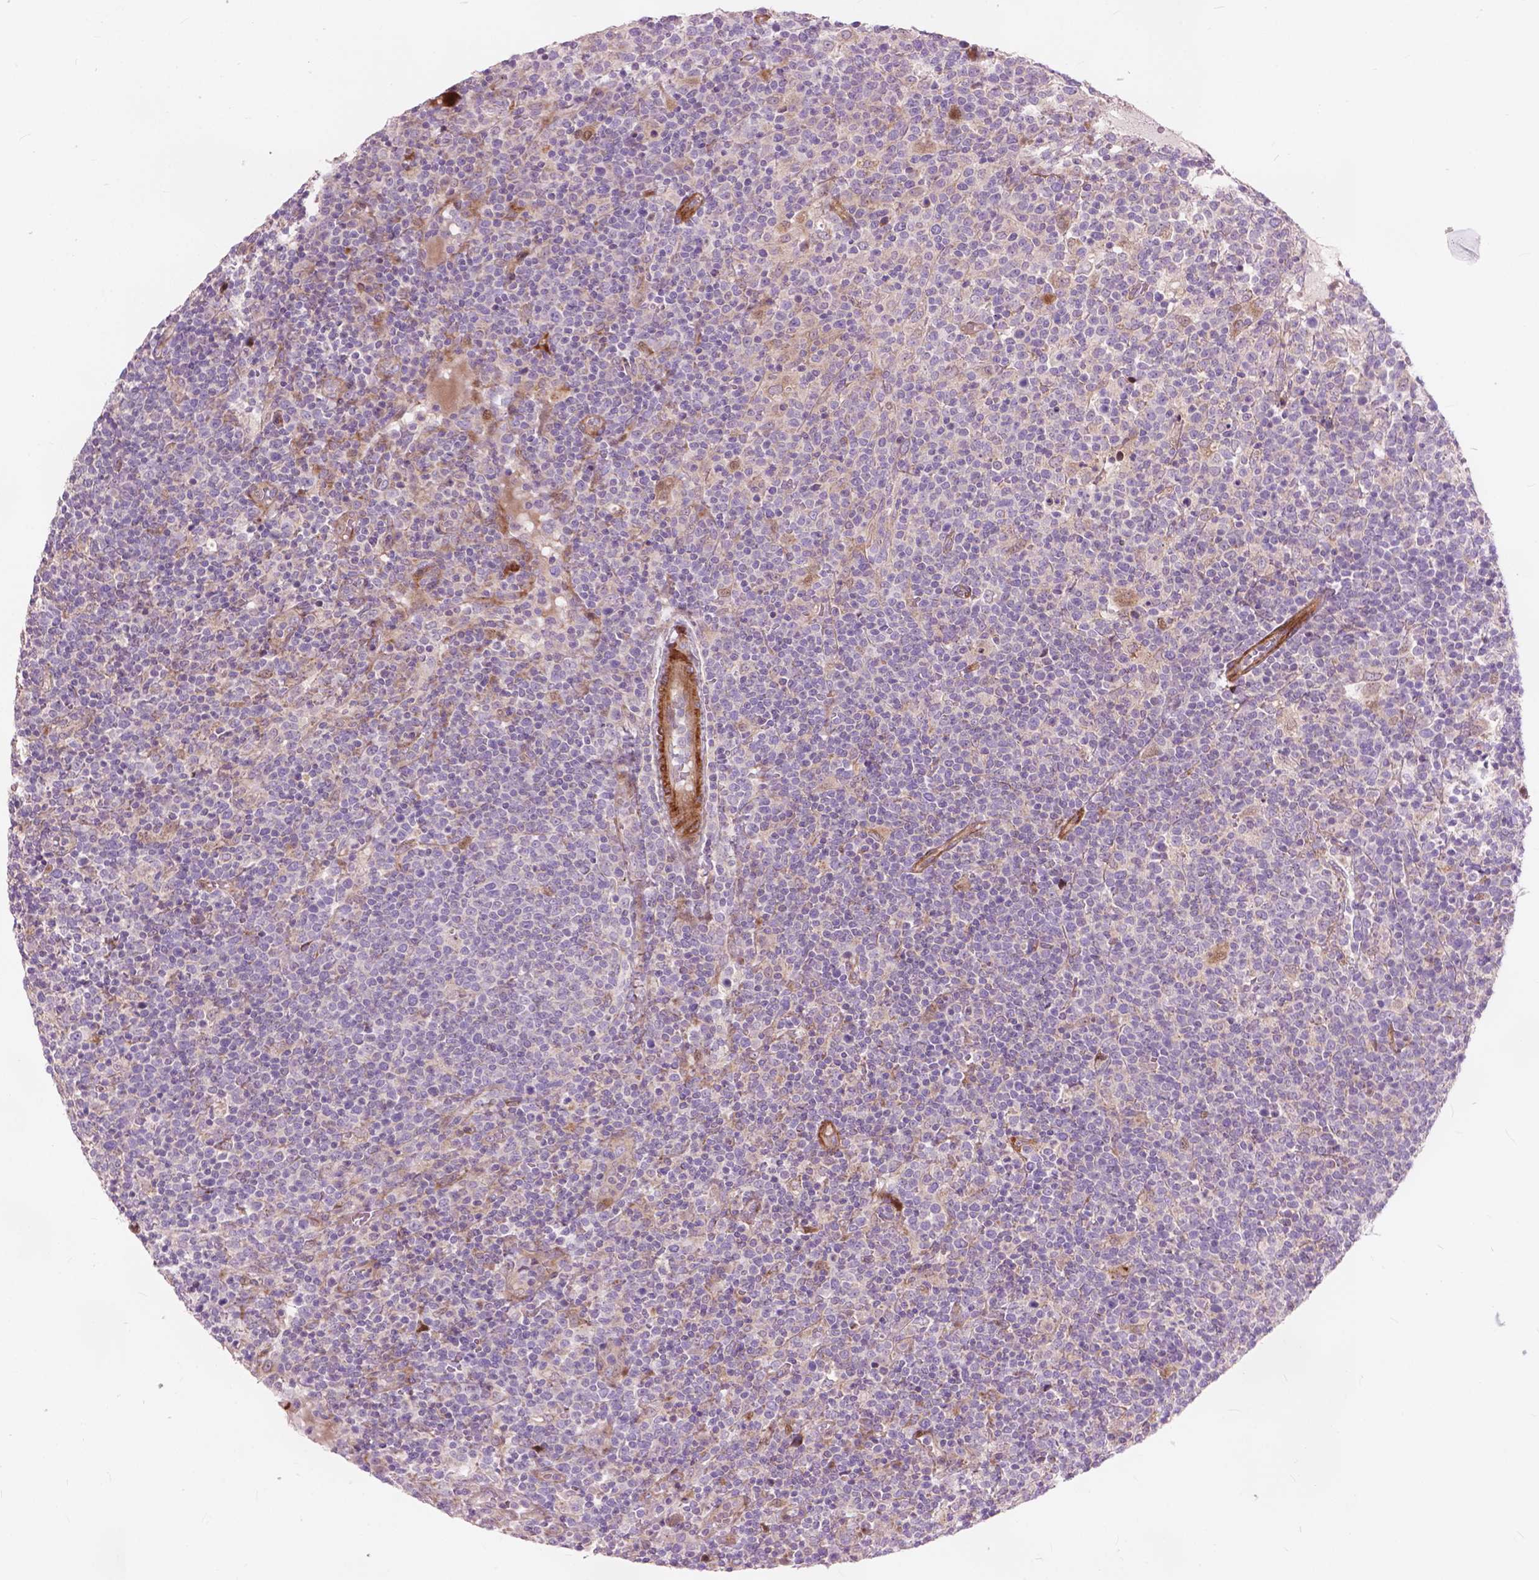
{"staining": {"intensity": "negative", "quantity": "none", "location": "none"}, "tissue": "lymphoma", "cell_type": "Tumor cells", "image_type": "cancer", "snomed": [{"axis": "morphology", "description": "Malignant lymphoma, non-Hodgkin's type, High grade"}, {"axis": "topography", "description": "Lymph node"}], "caption": "DAB (3,3'-diaminobenzidine) immunohistochemical staining of lymphoma shows no significant positivity in tumor cells. (Stains: DAB IHC with hematoxylin counter stain, Microscopy: brightfield microscopy at high magnification).", "gene": "MORN1", "patient": {"sex": "male", "age": 61}}